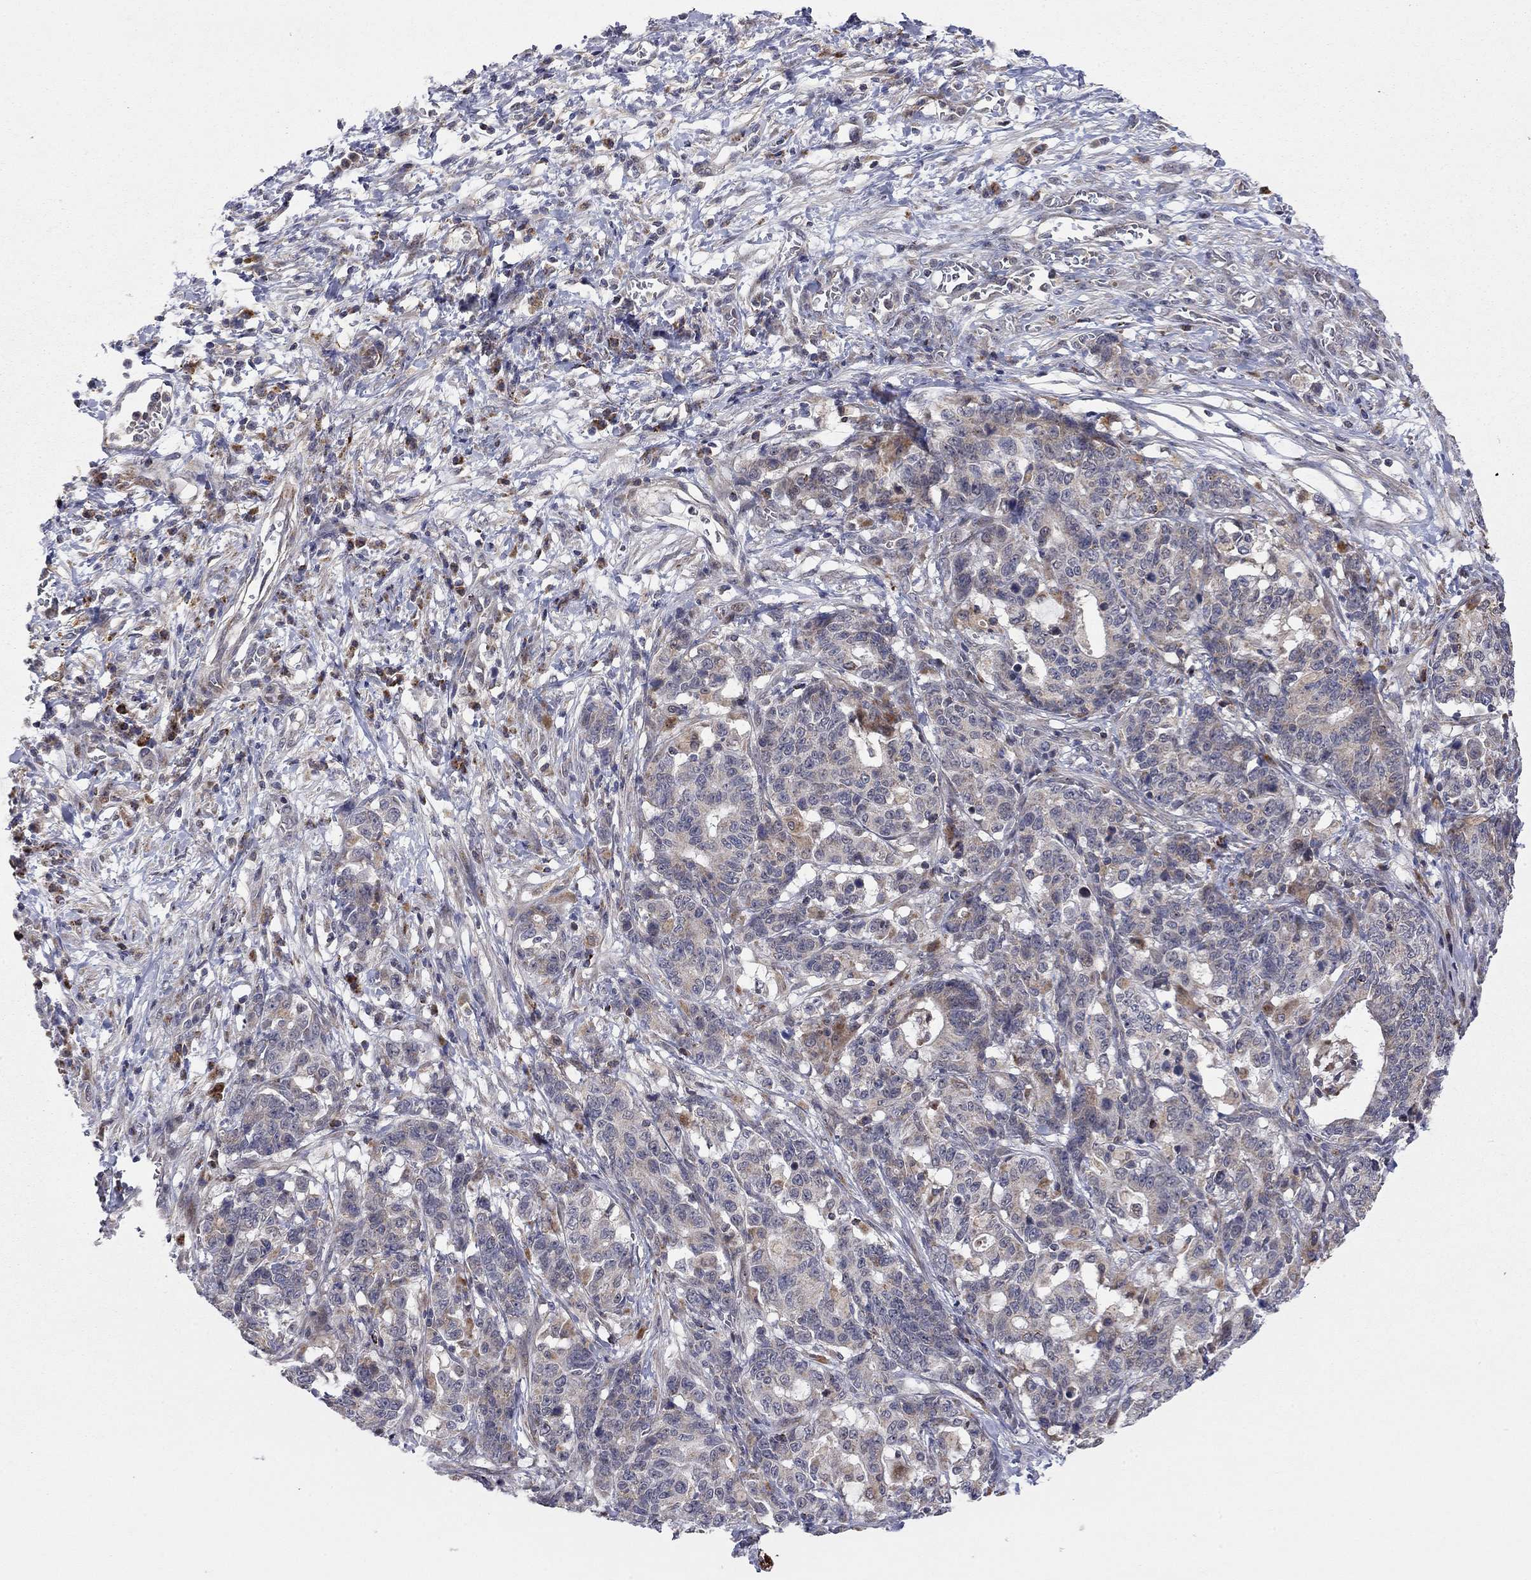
{"staining": {"intensity": "moderate", "quantity": "<25%", "location": "cytoplasmic/membranous"}, "tissue": "stomach cancer", "cell_type": "Tumor cells", "image_type": "cancer", "snomed": [{"axis": "morphology", "description": "Normal tissue, NOS"}, {"axis": "morphology", "description": "Adenocarcinoma, NOS"}, {"axis": "topography", "description": "Stomach"}], "caption": "This photomicrograph displays immunohistochemistry staining of stomach cancer, with low moderate cytoplasmic/membranous expression in about <25% of tumor cells.", "gene": "IDS", "patient": {"sex": "female", "age": 64}}